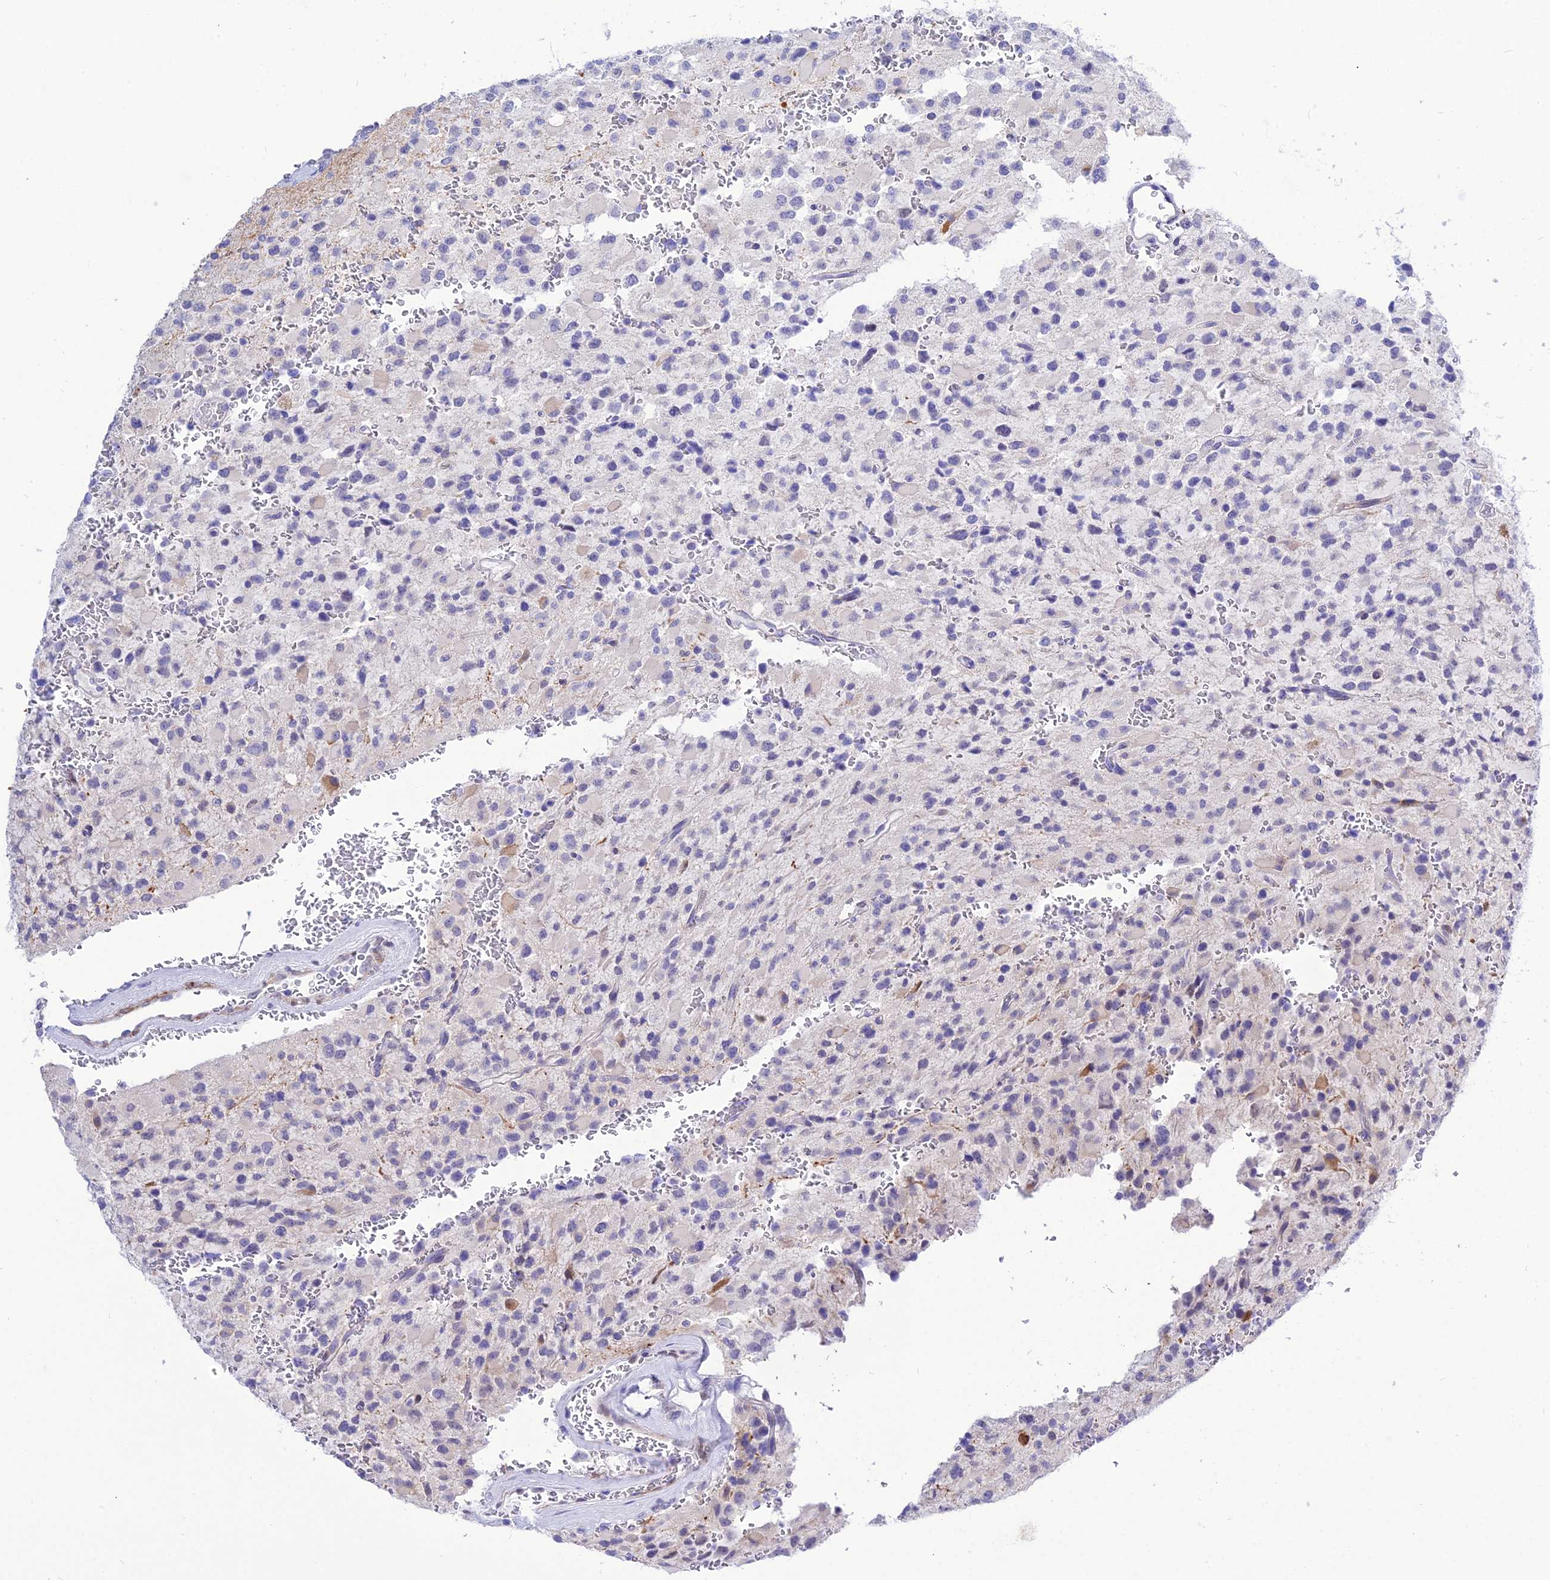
{"staining": {"intensity": "negative", "quantity": "none", "location": "none"}, "tissue": "glioma", "cell_type": "Tumor cells", "image_type": "cancer", "snomed": [{"axis": "morphology", "description": "Glioma, malignant, High grade"}, {"axis": "topography", "description": "Brain"}], "caption": "This is a micrograph of immunohistochemistry staining of glioma, which shows no positivity in tumor cells. Brightfield microscopy of immunohistochemistry stained with DAB (brown) and hematoxylin (blue), captured at high magnification.", "gene": "DEFB107A", "patient": {"sex": "male", "age": 34}}